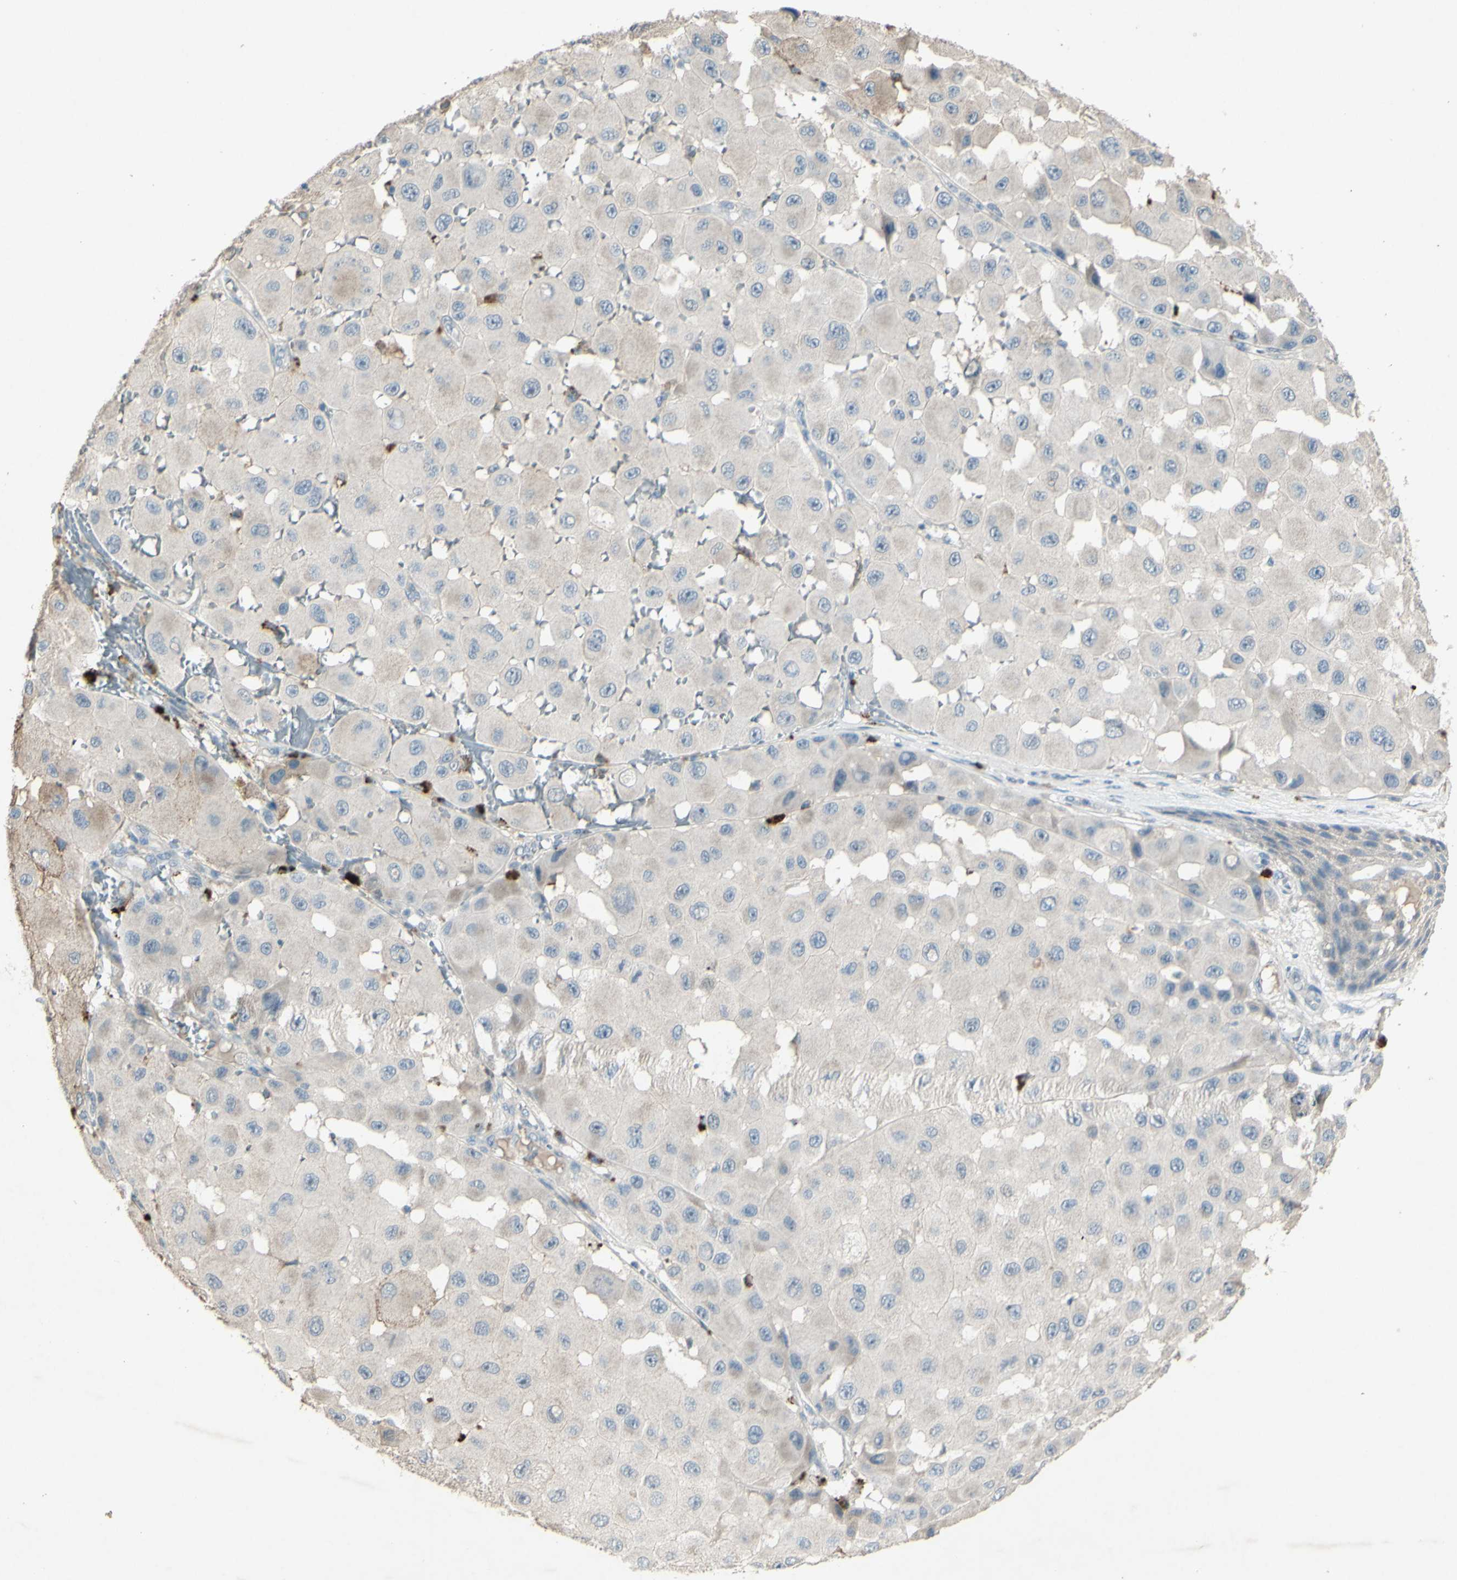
{"staining": {"intensity": "negative", "quantity": "none", "location": "none"}, "tissue": "melanoma", "cell_type": "Tumor cells", "image_type": "cancer", "snomed": [{"axis": "morphology", "description": "Malignant melanoma, NOS"}, {"axis": "topography", "description": "Skin"}], "caption": "Tumor cells show no significant expression in malignant melanoma.", "gene": "TIMM21", "patient": {"sex": "female", "age": 81}}